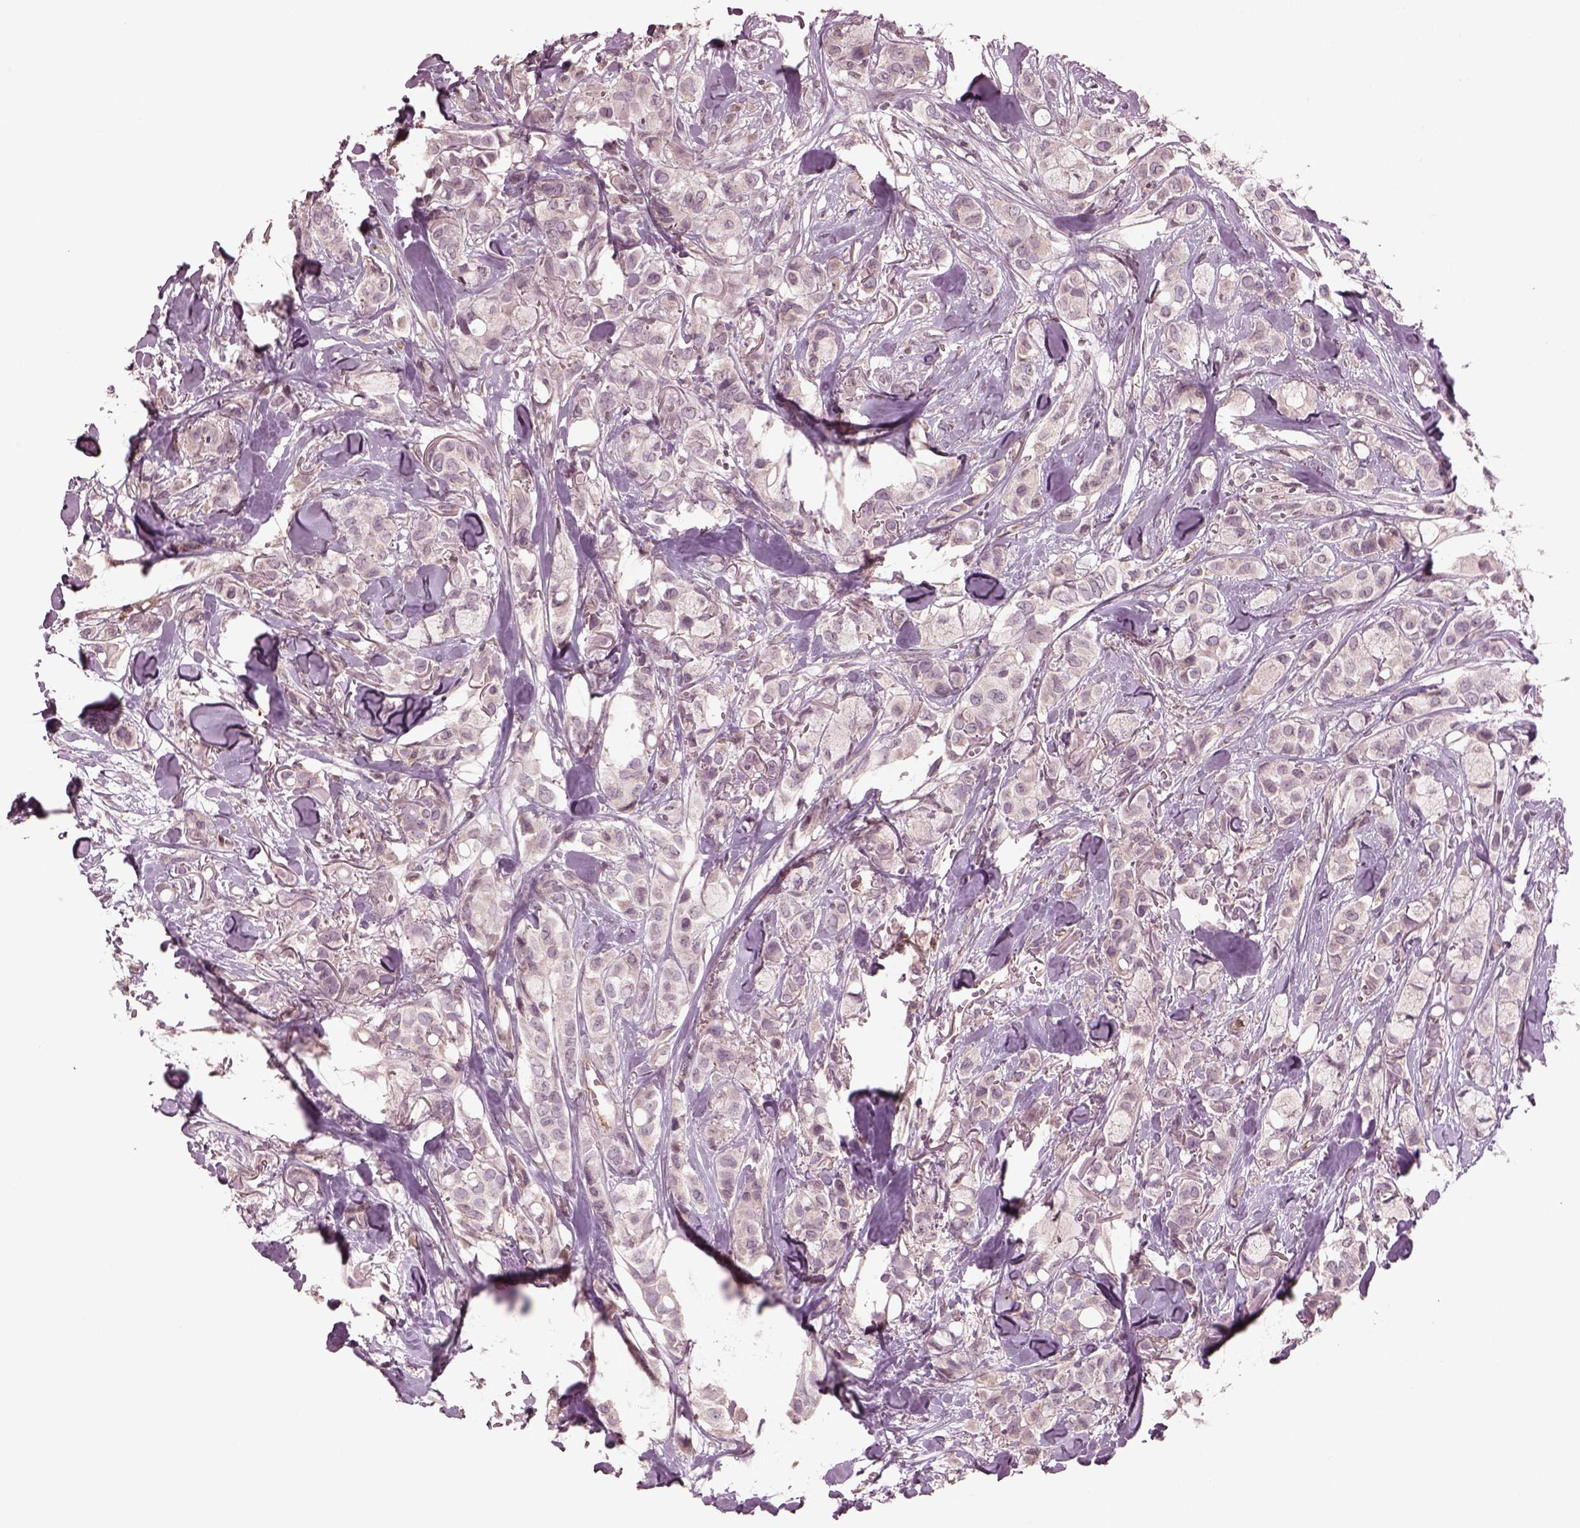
{"staining": {"intensity": "negative", "quantity": "none", "location": "none"}, "tissue": "breast cancer", "cell_type": "Tumor cells", "image_type": "cancer", "snomed": [{"axis": "morphology", "description": "Duct carcinoma"}, {"axis": "topography", "description": "Breast"}], "caption": "Immunohistochemical staining of invasive ductal carcinoma (breast) shows no significant staining in tumor cells.", "gene": "PTX4", "patient": {"sex": "female", "age": 85}}